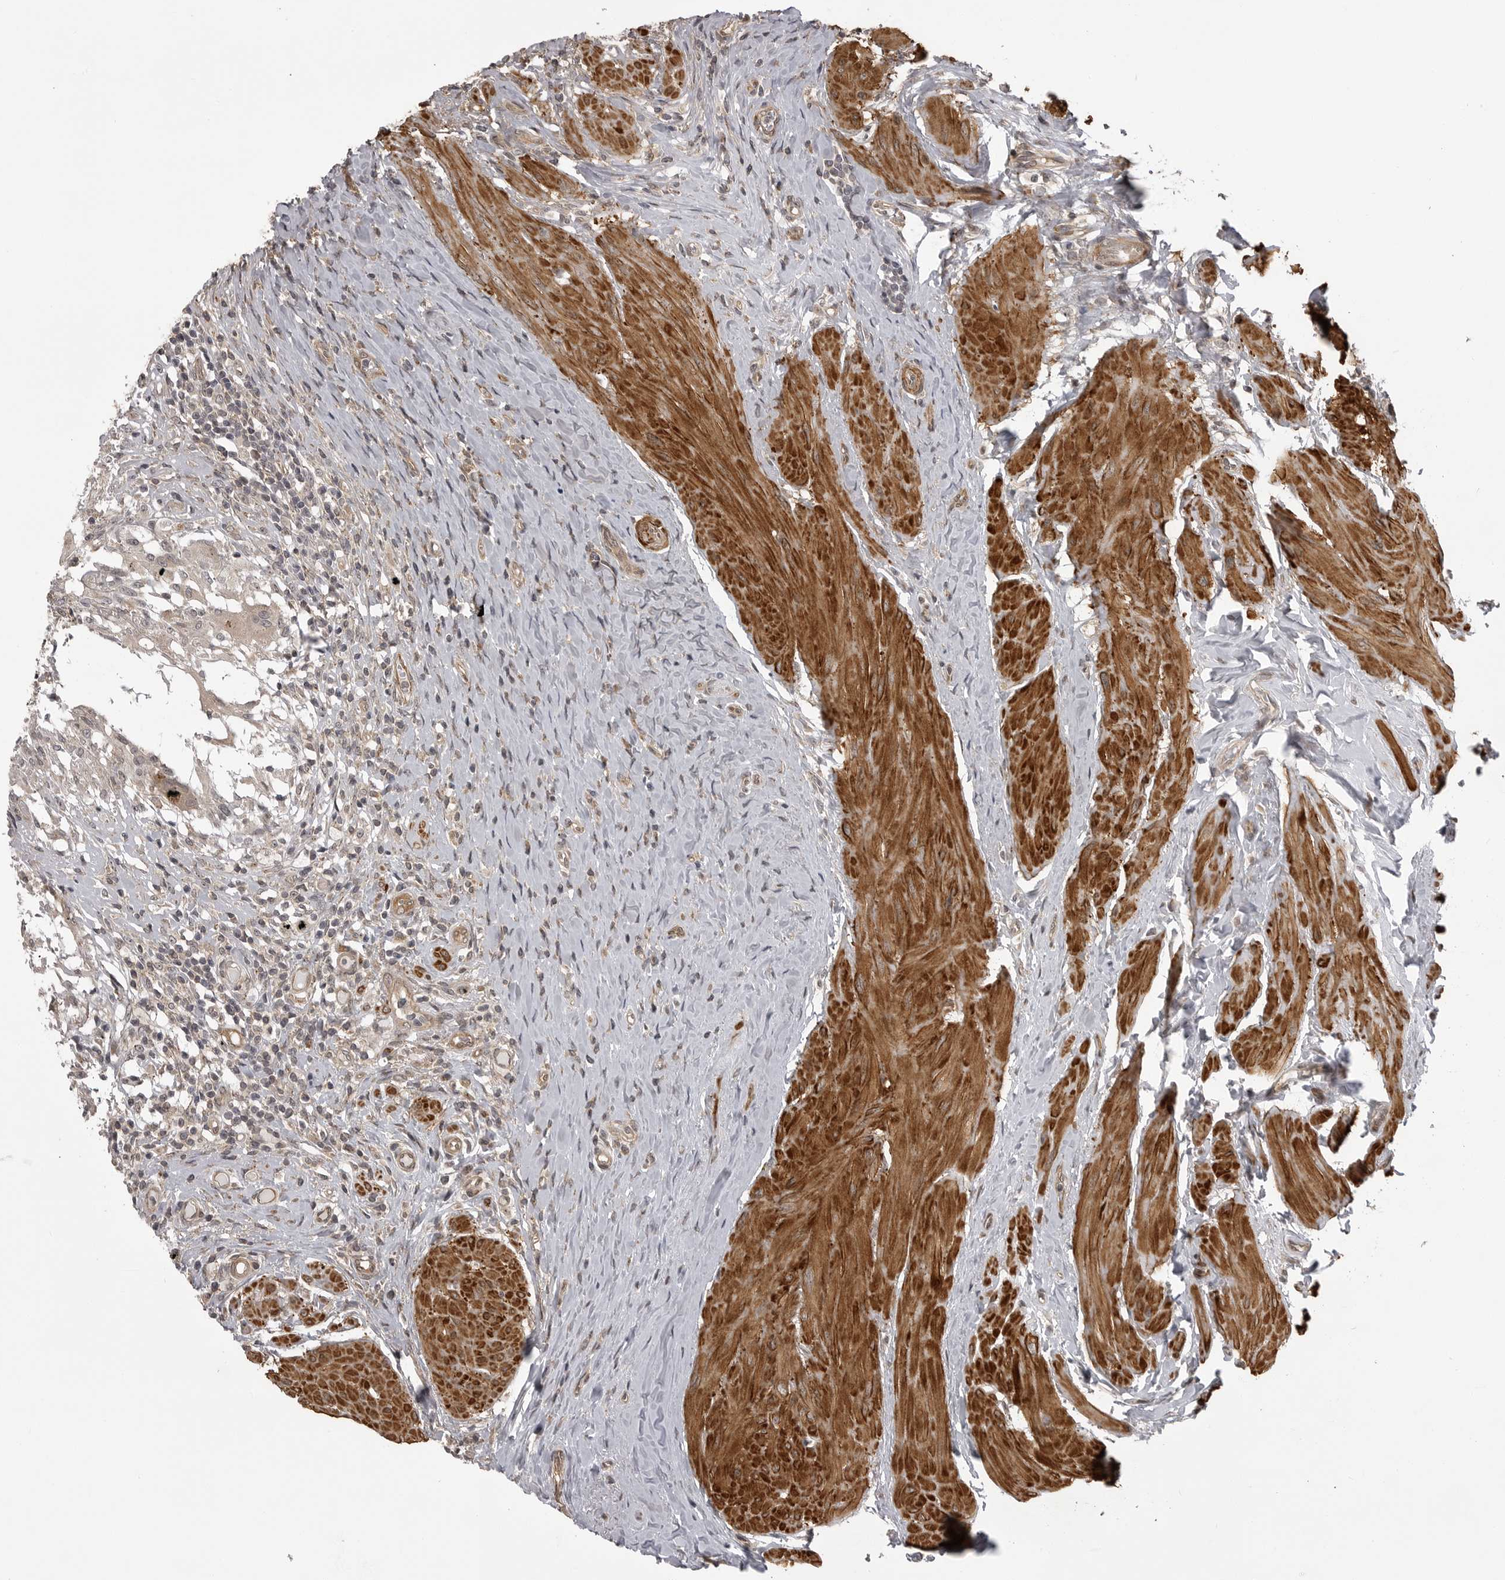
{"staining": {"intensity": "negative", "quantity": "none", "location": "none"}, "tissue": "urothelial cancer", "cell_type": "Tumor cells", "image_type": "cancer", "snomed": [{"axis": "morphology", "description": "Normal tissue, NOS"}, {"axis": "morphology", "description": "Urothelial carcinoma, Low grade"}, {"axis": "topography", "description": "Smooth muscle"}, {"axis": "topography", "description": "Urinary bladder"}], "caption": "The histopathology image shows no significant staining in tumor cells of urothelial cancer. (DAB immunohistochemistry visualized using brightfield microscopy, high magnification).", "gene": "SNX16", "patient": {"sex": "male", "age": 60}}